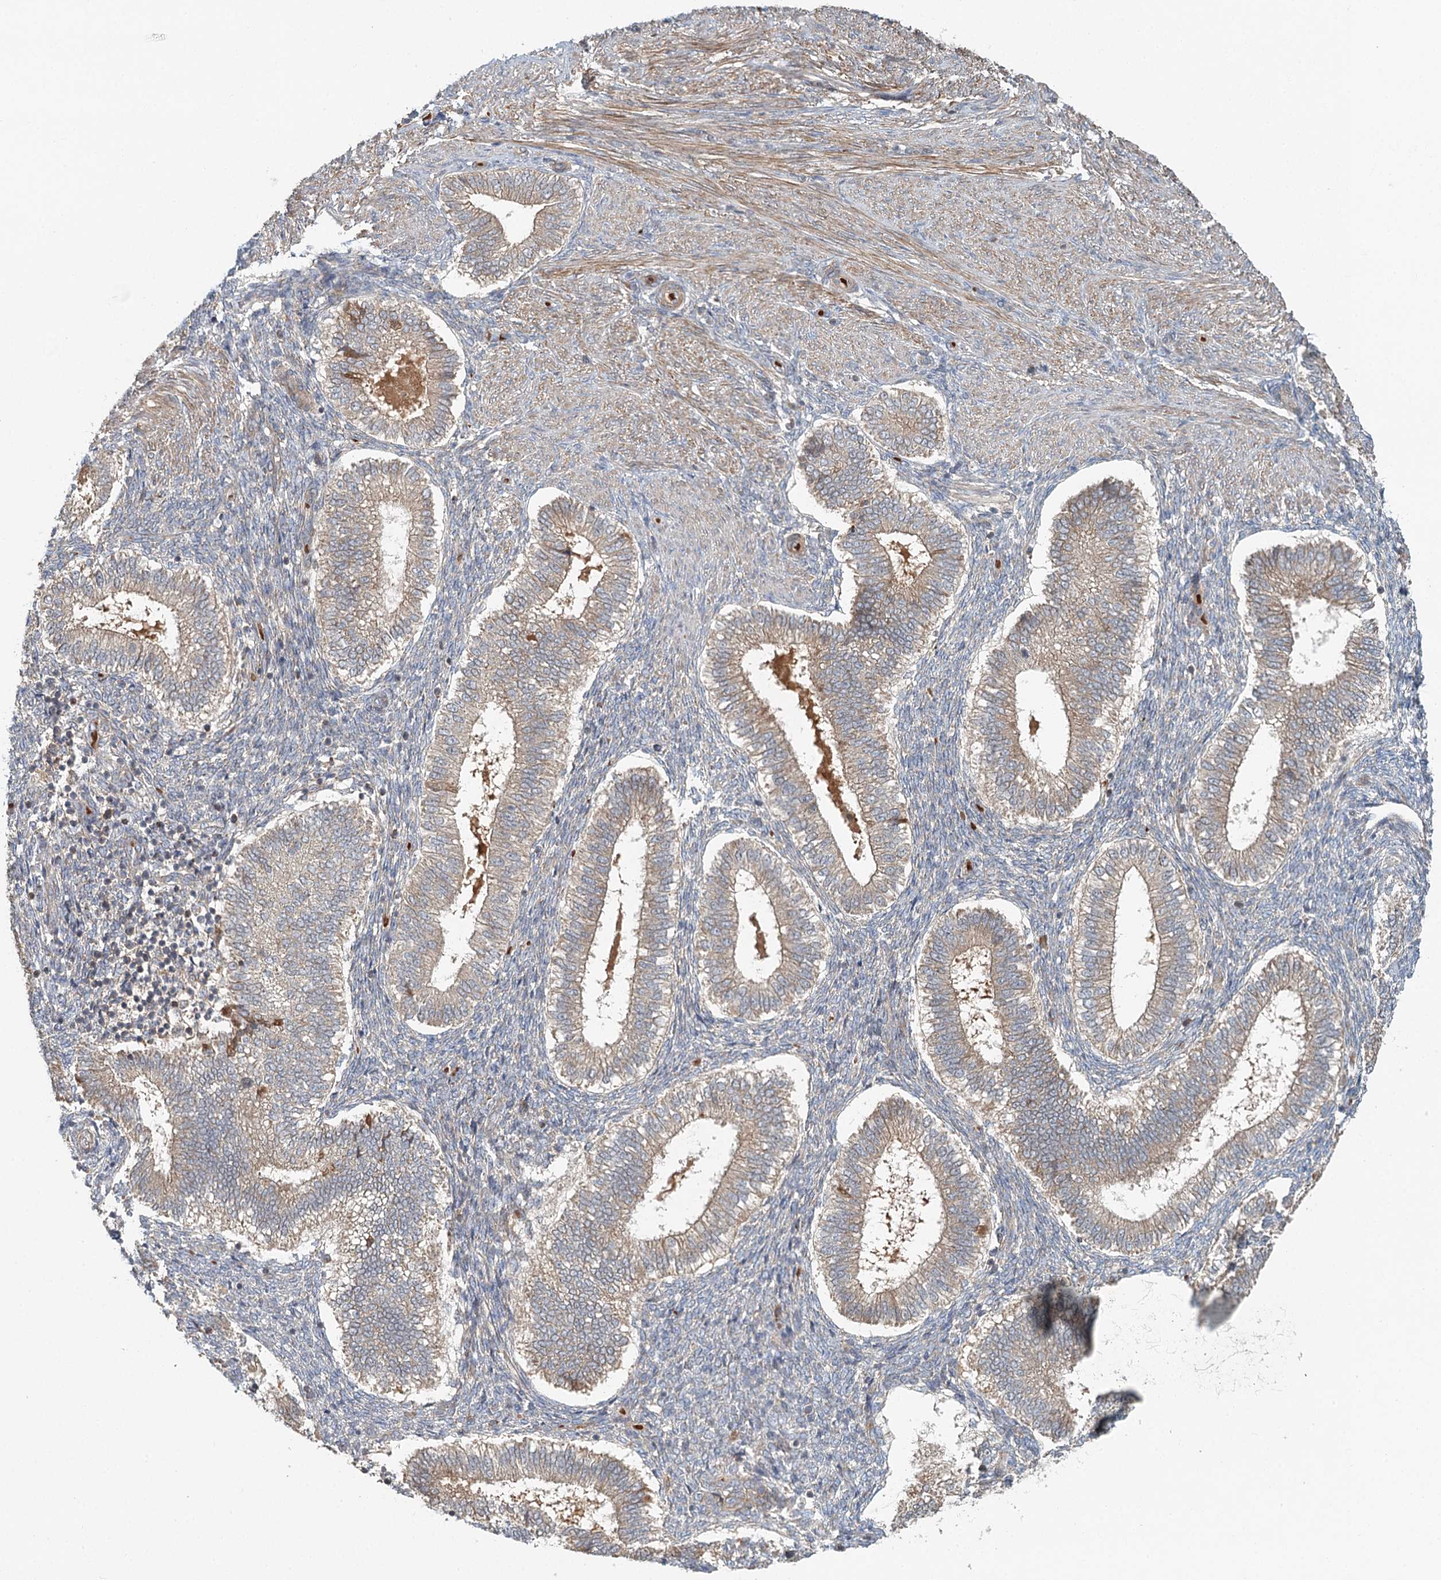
{"staining": {"intensity": "weak", "quantity": "25%-75%", "location": "cytoplasmic/membranous"}, "tissue": "endometrium", "cell_type": "Cells in endometrial stroma", "image_type": "normal", "snomed": [{"axis": "morphology", "description": "Normal tissue, NOS"}, {"axis": "topography", "description": "Endometrium"}], "caption": "Brown immunohistochemical staining in unremarkable human endometrium shows weak cytoplasmic/membranous expression in about 25%-75% of cells in endometrial stroma. (IHC, brightfield microscopy, high magnification).", "gene": "ENSG00000273217", "patient": {"sex": "female", "age": 25}}